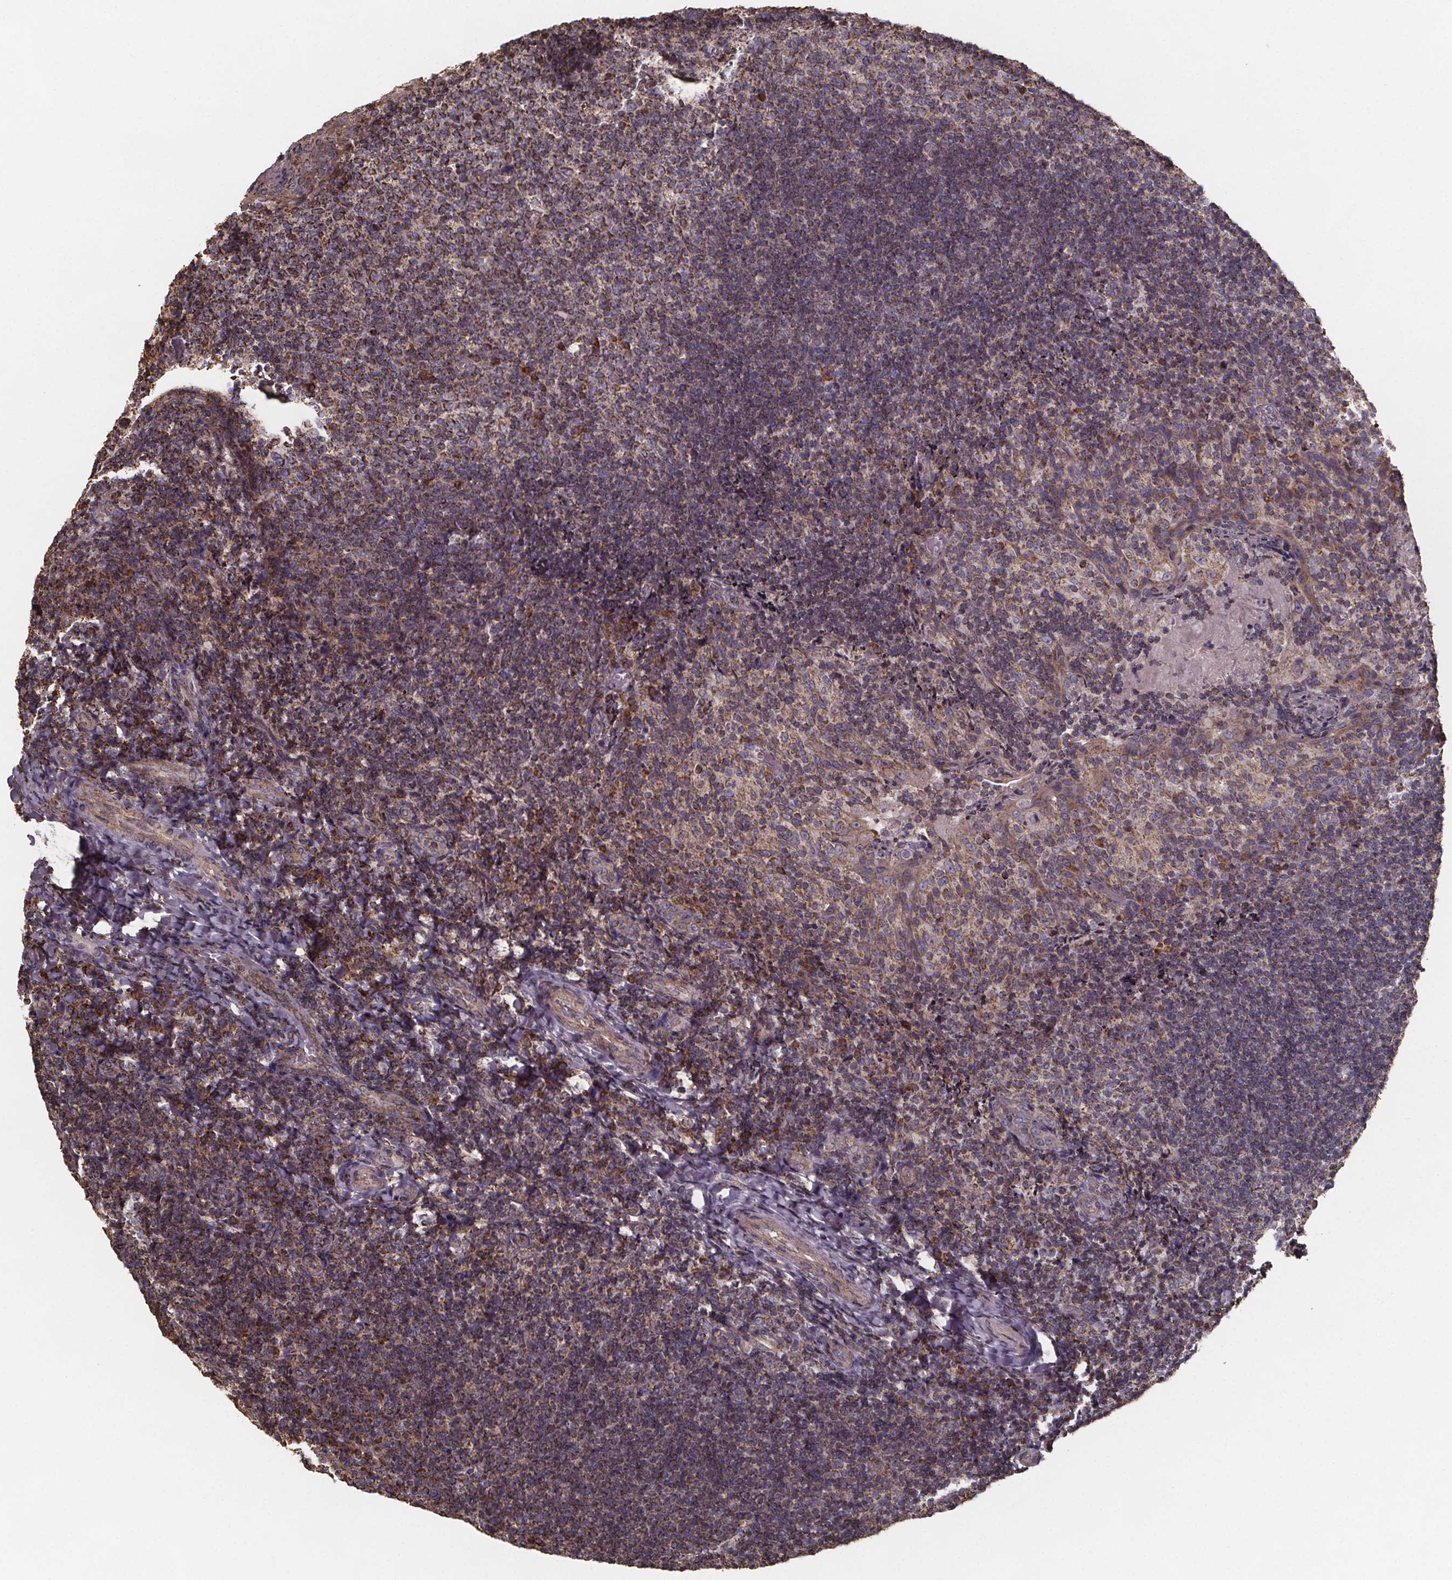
{"staining": {"intensity": "weak", "quantity": "<25%", "location": "cytoplasmic/membranous"}, "tissue": "tonsil", "cell_type": "Germinal center cells", "image_type": "normal", "snomed": [{"axis": "morphology", "description": "Normal tissue, NOS"}, {"axis": "topography", "description": "Tonsil"}], "caption": "High magnification brightfield microscopy of unremarkable tonsil stained with DAB (3,3'-diaminobenzidine) (brown) and counterstained with hematoxylin (blue): germinal center cells show no significant expression. (DAB (3,3'-diaminobenzidine) immunohistochemistry (IHC) visualized using brightfield microscopy, high magnification).", "gene": "SLC35D2", "patient": {"sex": "female", "age": 10}}